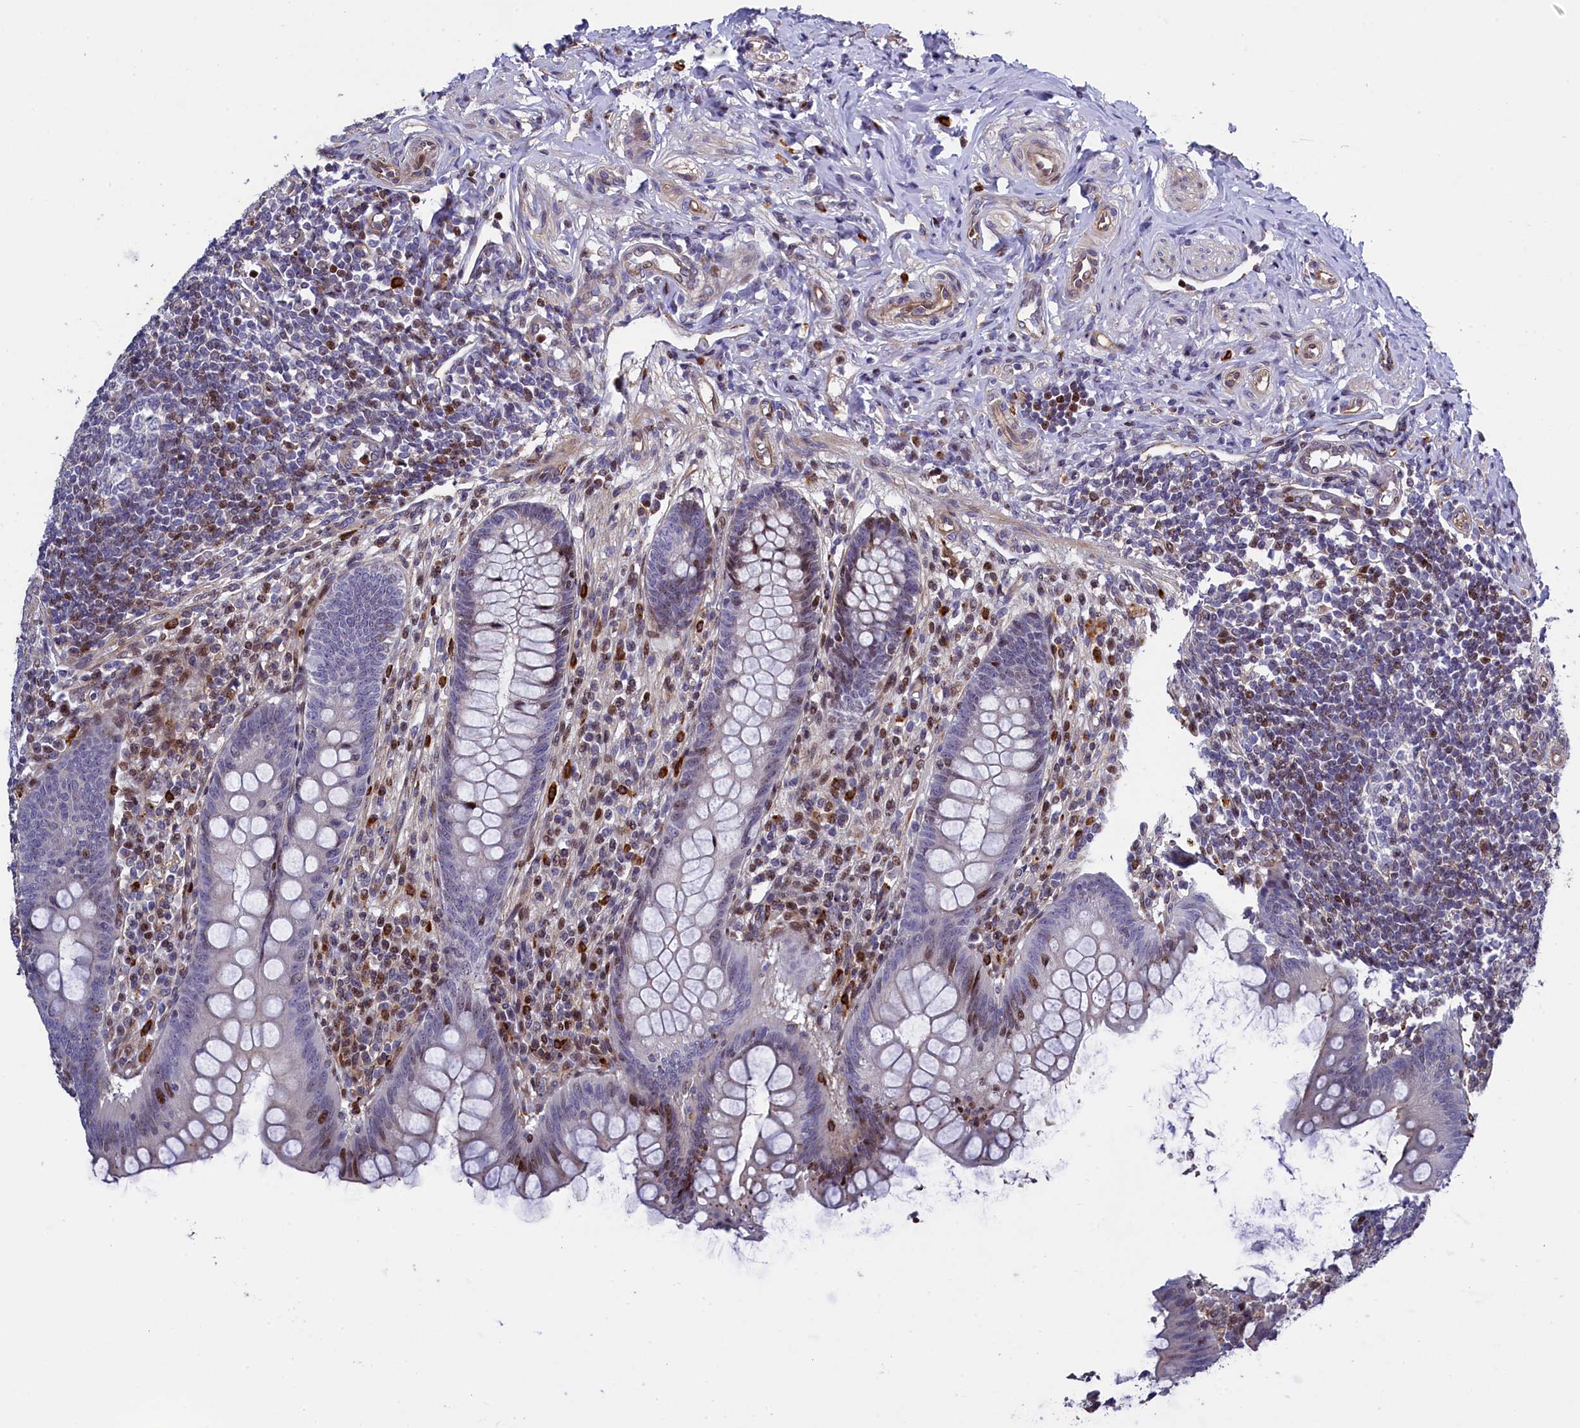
{"staining": {"intensity": "moderate", "quantity": "<25%", "location": "cytoplasmic/membranous,nuclear"}, "tissue": "appendix", "cell_type": "Glandular cells", "image_type": "normal", "snomed": [{"axis": "morphology", "description": "Normal tissue, NOS"}, {"axis": "topography", "description": "Appendix"}], "caption": "Appendix stained with IHC demonstrates moderate cytoplasmic/membranous,nuclear expression in approximately <25% of glandular cells. The protein is stained brown, and the nuclei are stained in blue (DAB IHC with brightfield microscopy, high magnification).", "gene": "TGDS", "patient": {"sex": "female", "age": 33}}